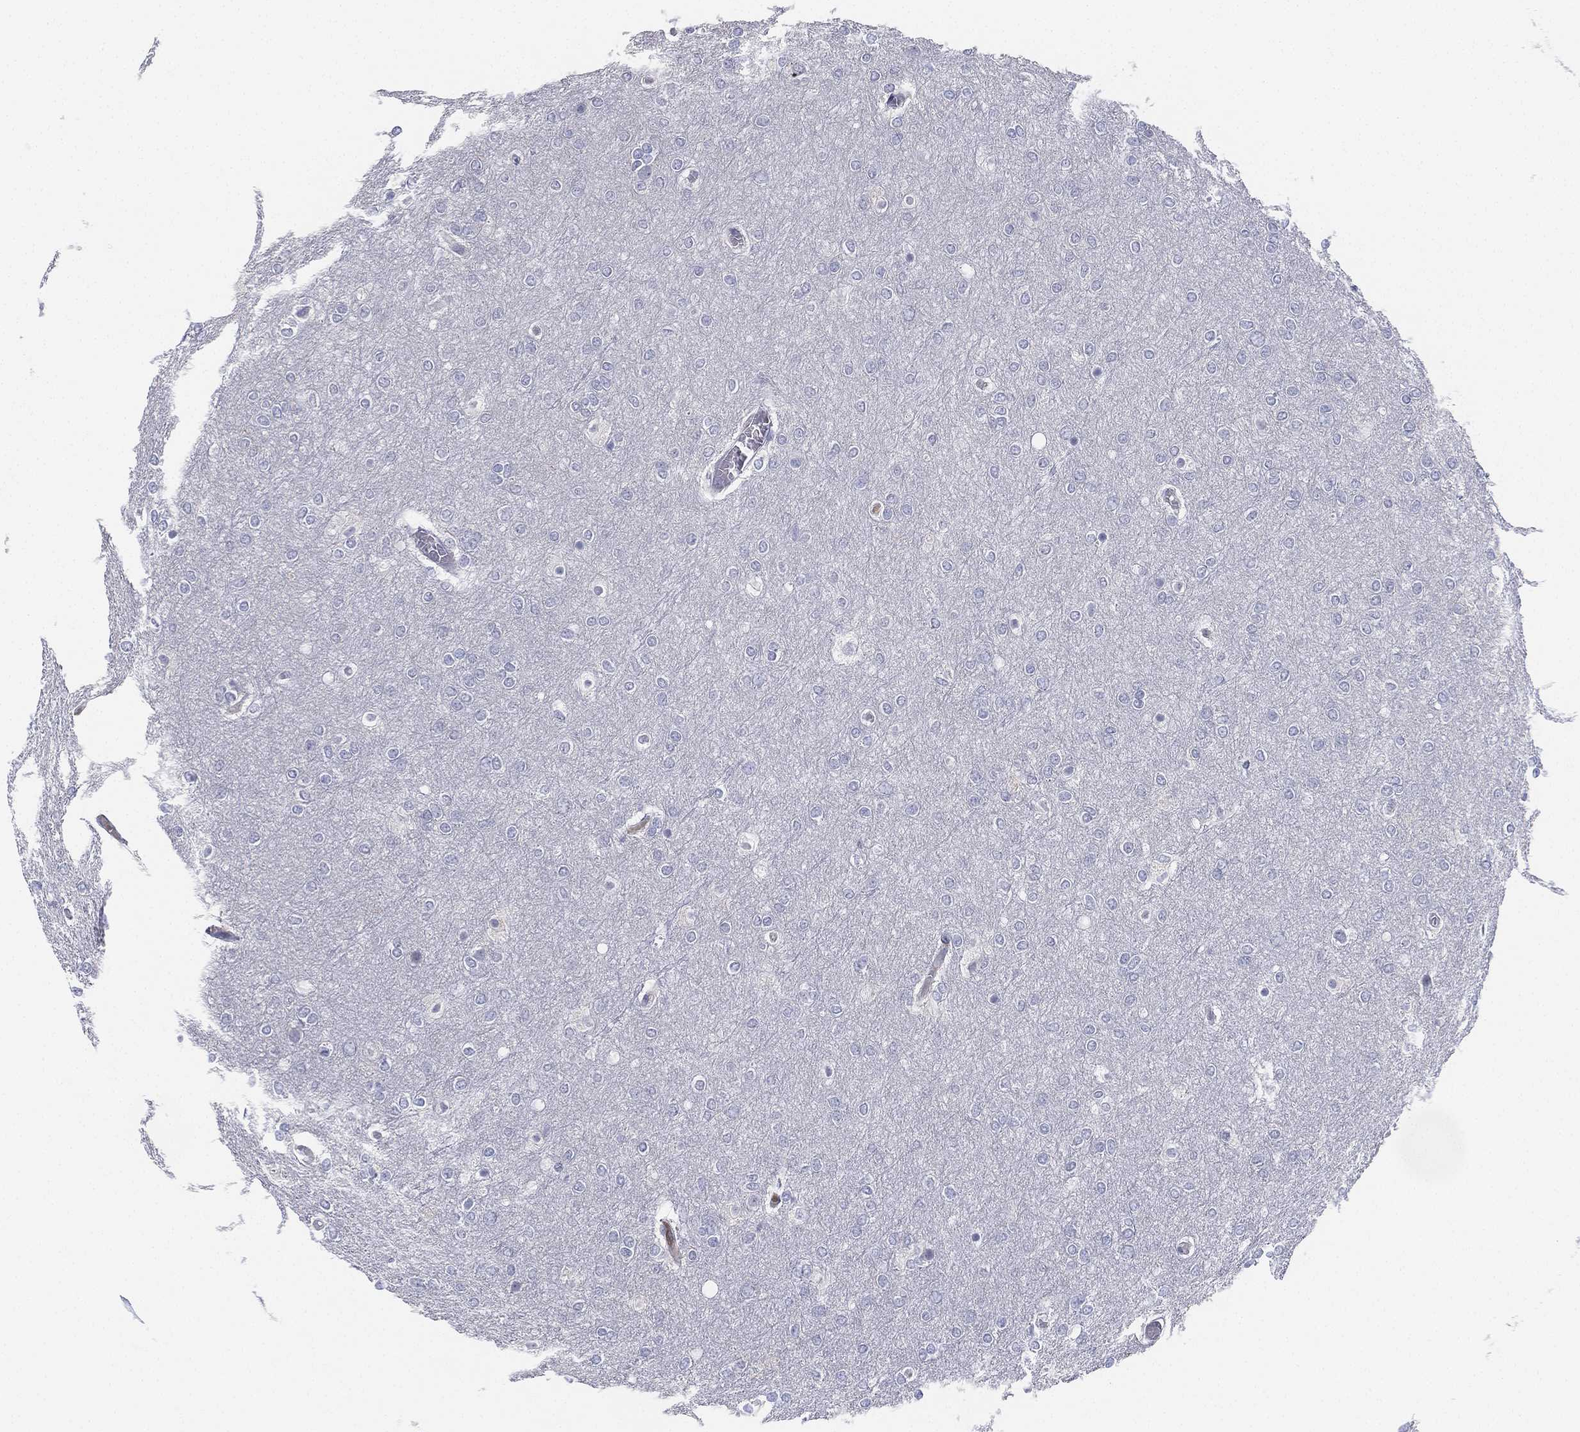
{"staining": {"intensity": "negative", "quantity": "none", "location": "none"}, "tissue": "glioma", "cell_type": "Tumor cells", "image_type": "cancer", "snomed": [{"axis": "morphology", "description": "Glioma, malignant, High grade"}, {"axis": "topography", "description": "Brain"}], "caption": "Protein analysis of glioma displays no significant staining in tumor cells.", "gene": "MLF1", "patient": {"sex": "female", "age": 61}}